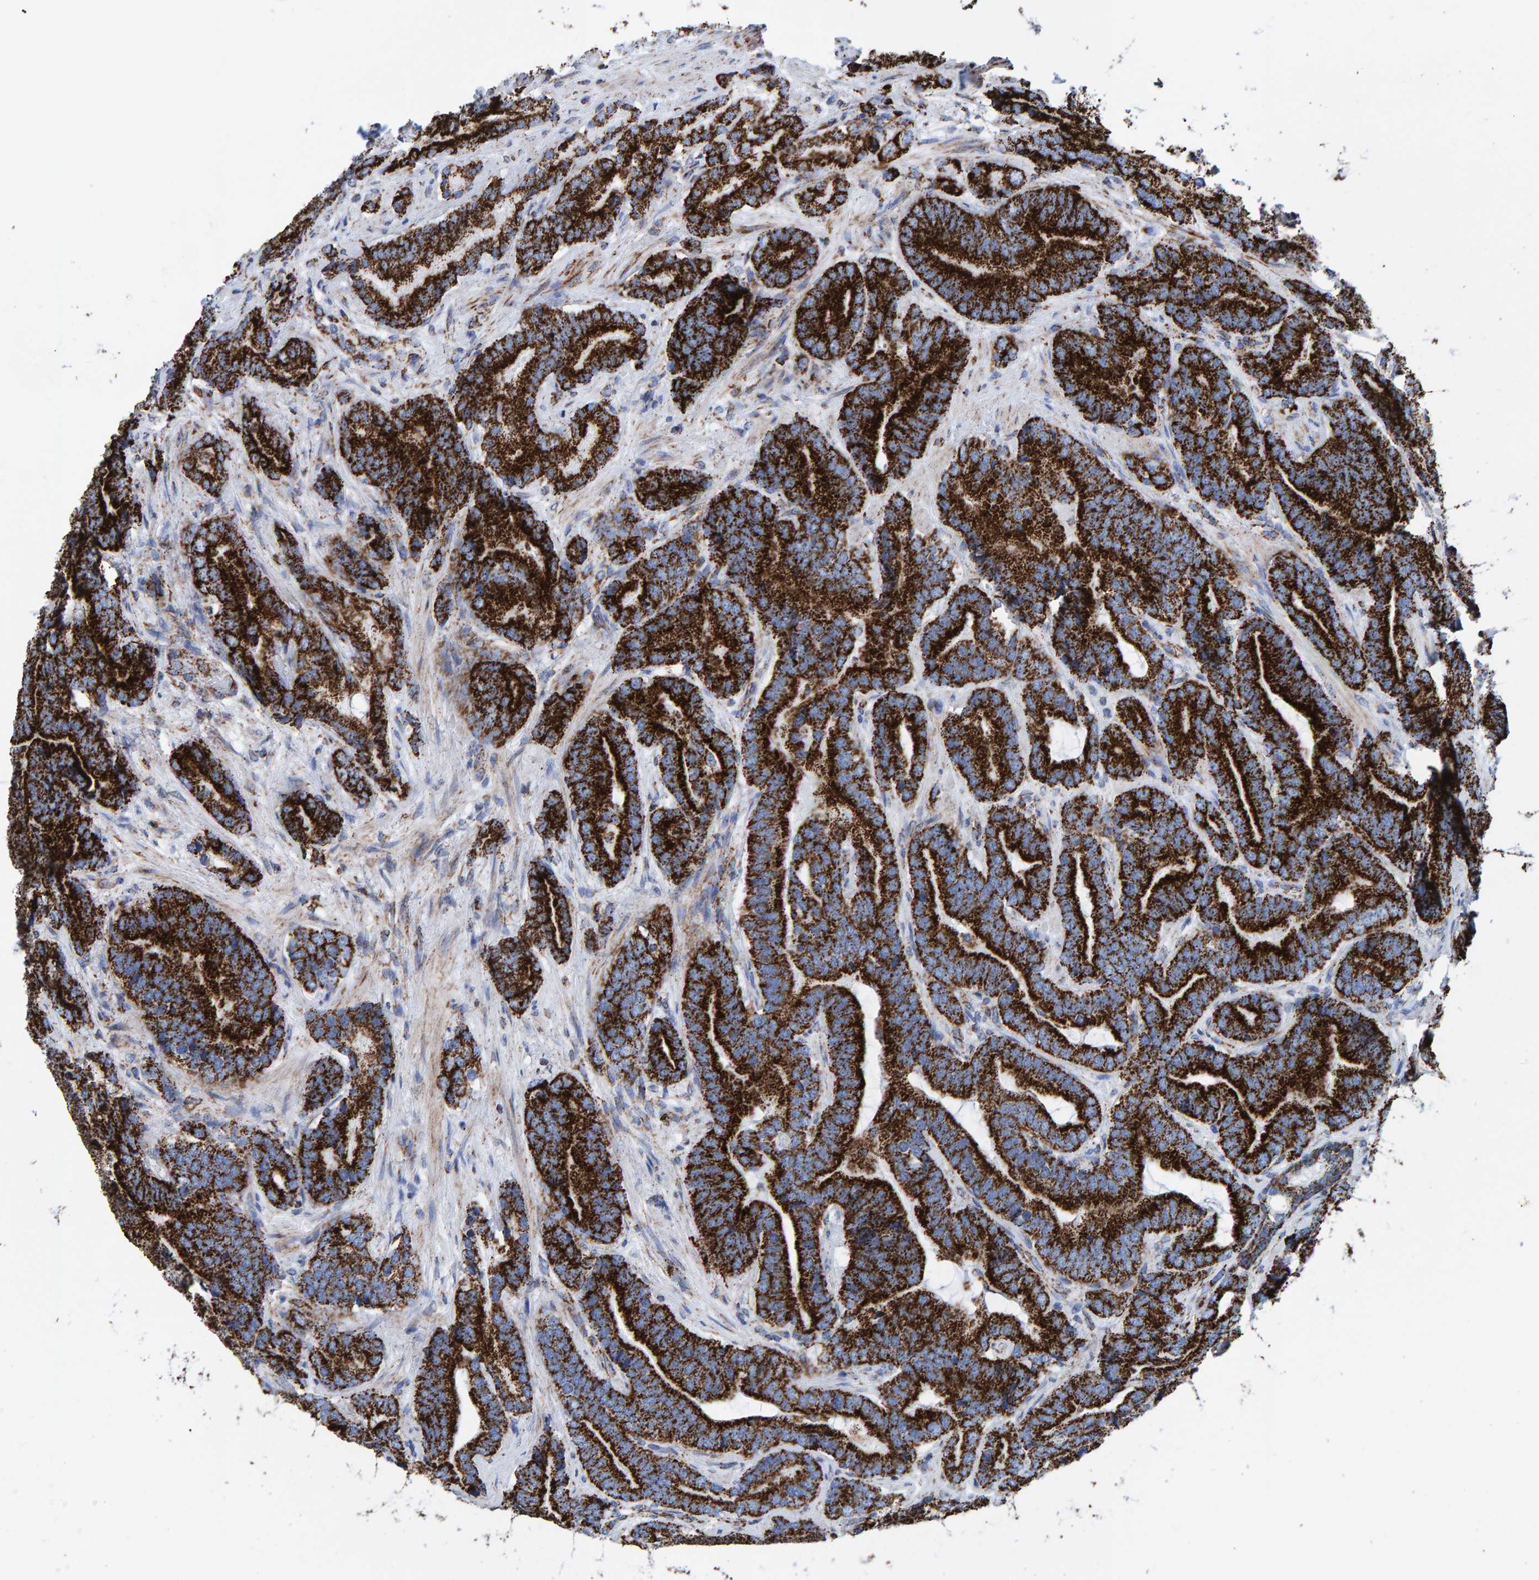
{"staining": {"intensity": "strong", "quantity": ">75%", "location": "cytoplasmic/membranous"}, "tissue": "prostate cancer", "cell_type": "Tumor cells", "image_type": "cancer", "snomed": [{"axis": "morphology", "description": "Adenocarcinoma, High grade"}, {"axis": "topography", "description": "Prostate"}], "caption": "Immunohistochemistry (IHC) (DAB (3,3'-diaminobenzidine)) staining of human prostate cancer shows strong cytoplasmic/membranous protein staining in approximately >75% of tumor cells.", "gene": "ENSG00000262660", "patient": {"sex": "male", "age": 55}}